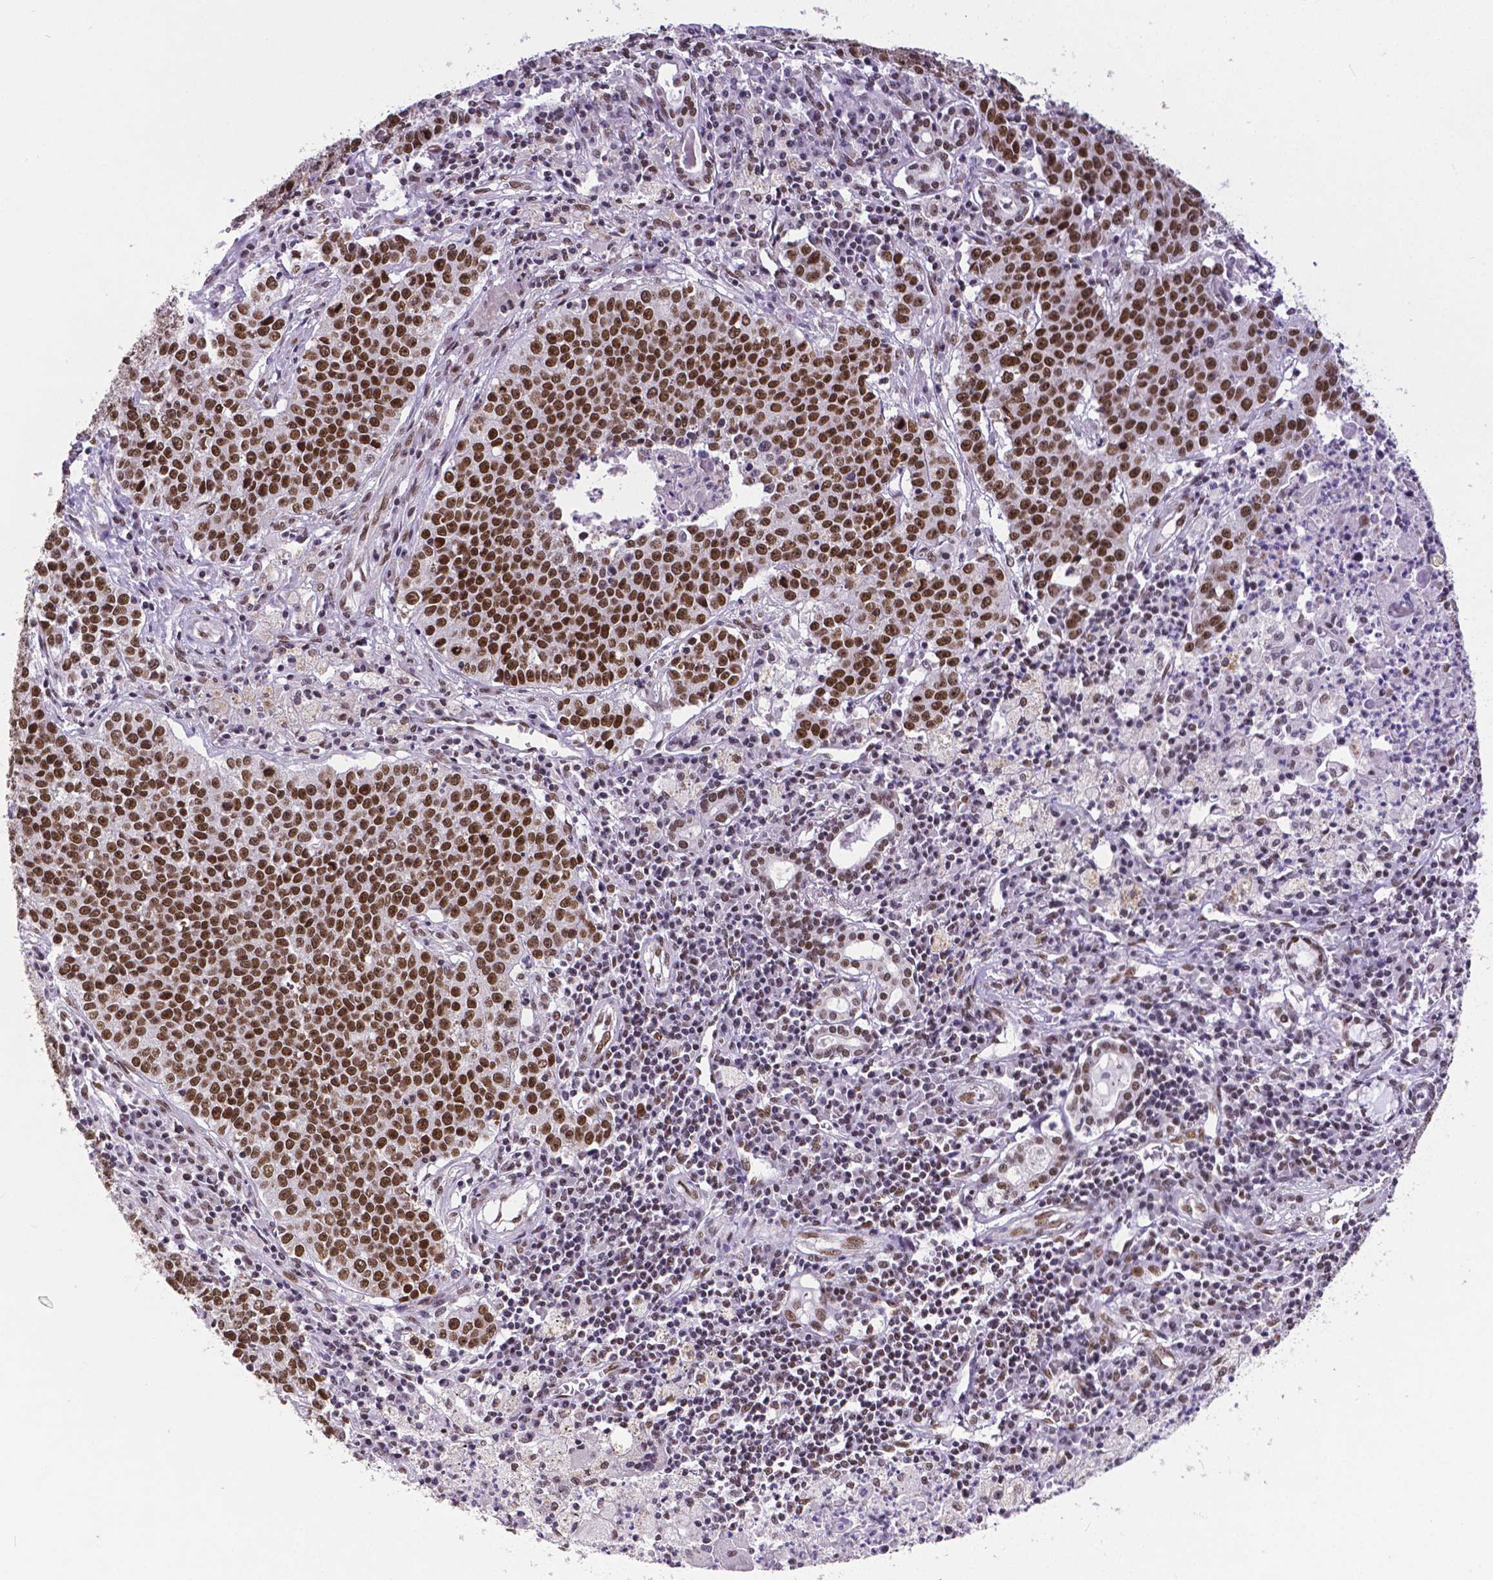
{"staining": {"intensity": "strong", "quantity": ">75%", "location": "nuclear"}, "tissue": "lung cancer", "cell_type": "Tumor cells", "image_type": "cancer", "snomed": [{"axis": "morphology", "description": "Squamous cell carcinoma, NOS"}, {"axis": "morphology", "description": "Squamous cell carcinoma, metastatic, NOS"}, {"axis": "topography", "description": "Lung"}, {"axis": "topography", "description": "Pleura, NOS"}], "caption": "Metastatic squamous cell carcinoma (lung) stained with immunohistochemistry (IHC) reveals strong nuclear staining in about >75% of tumor cells.", "gene": "ATRX", "patient": {"sex": "male", "age": 72}}